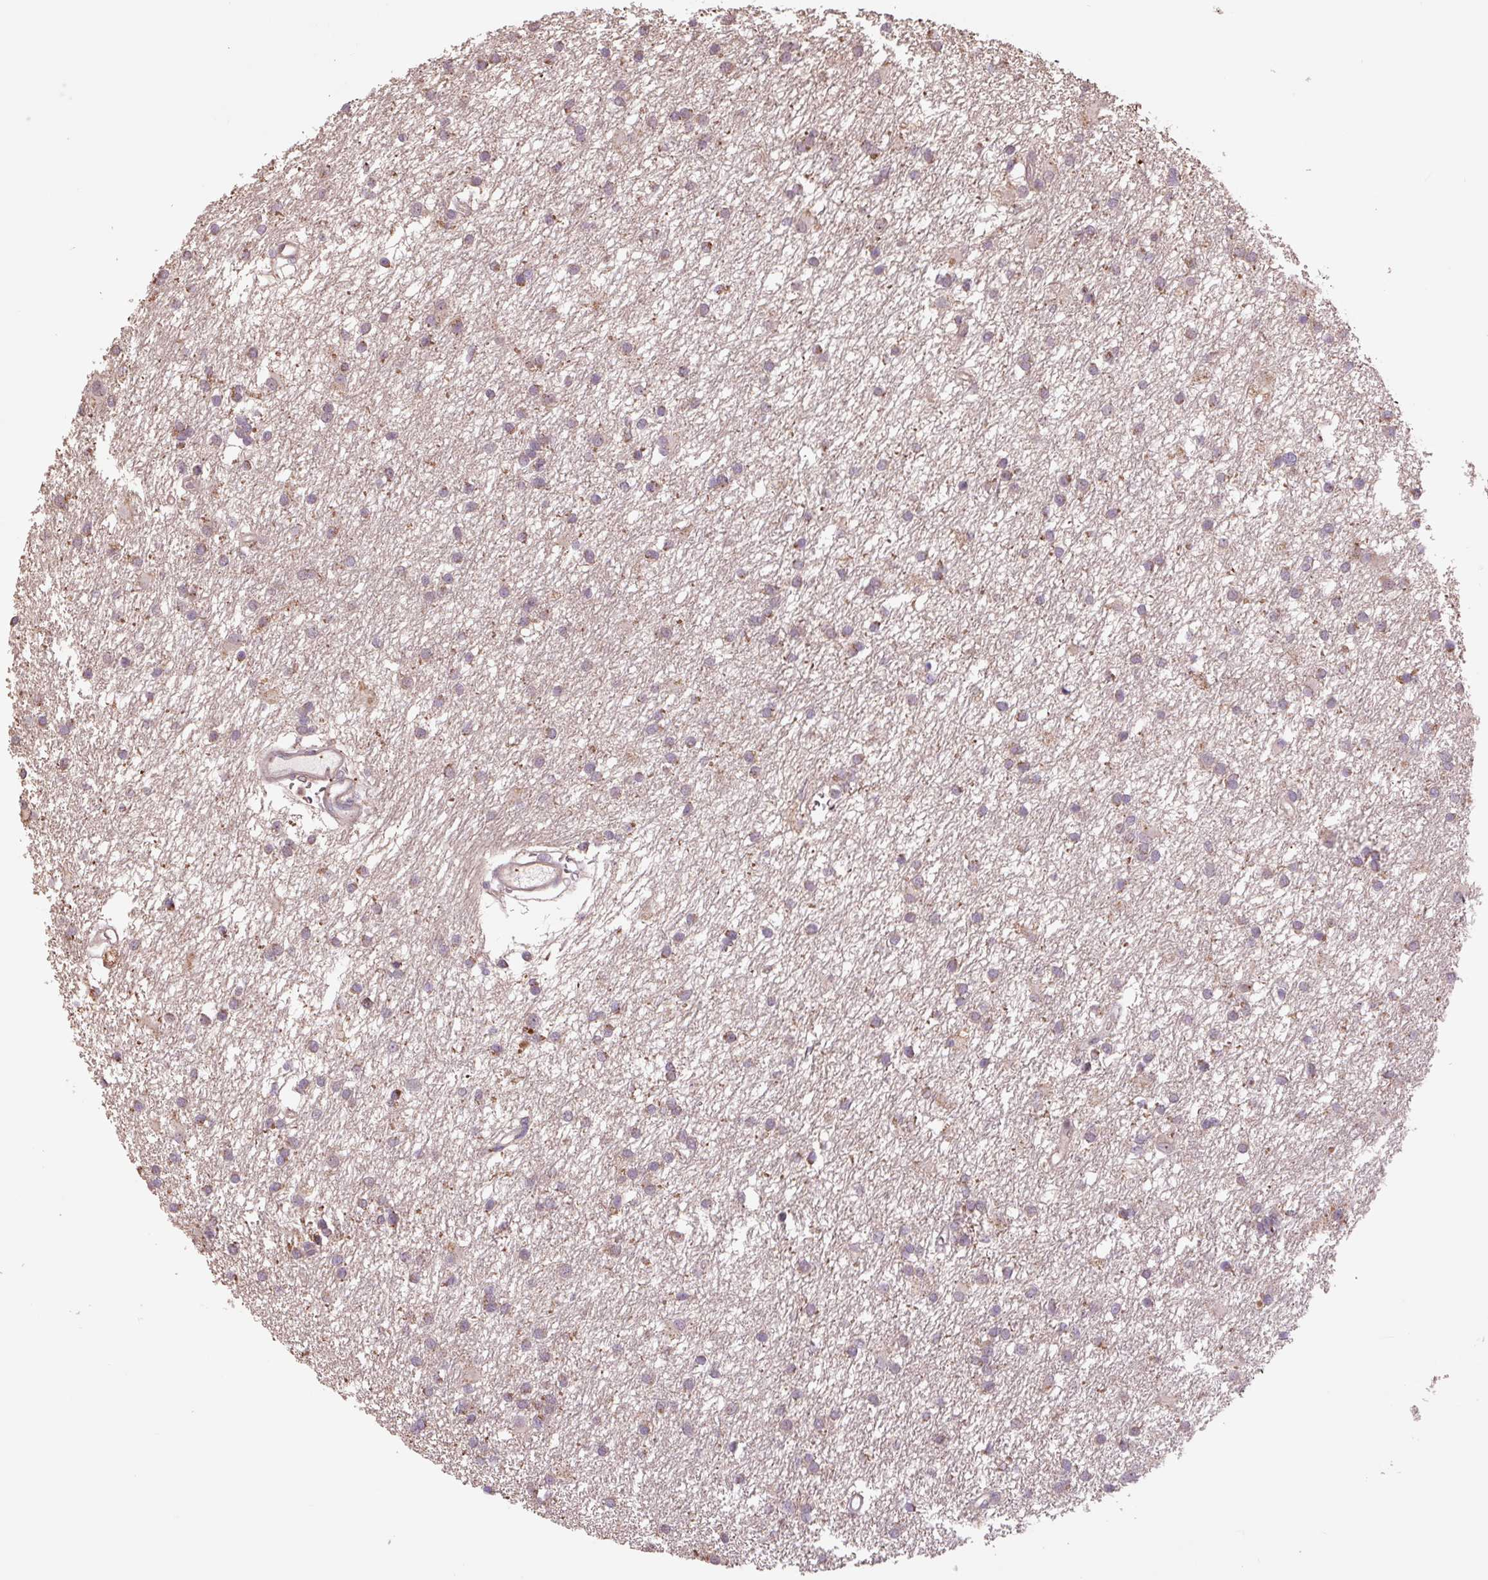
{"staining": {"intensity": "weak", "quantity": "25%-75%", "location": "cytoplasmic/membranous"}, "tissue": "glioma", "cell_type": "Tumor cells", "image_type": "cancer", "snomed": [{"axis": "morphology", "description": "Glioma, malignant, High grade"}, {"axis": "topography", "description": "Brain"}], "caption": "This is a photomicrograph of immunohistochemistry staining of malignant glioma (high-grade), which shows weak staining in the cytoplasmic/membranous of tumor cells.", "gene": "TMEM160", "patient": {"sex": "male", "age": 77}}